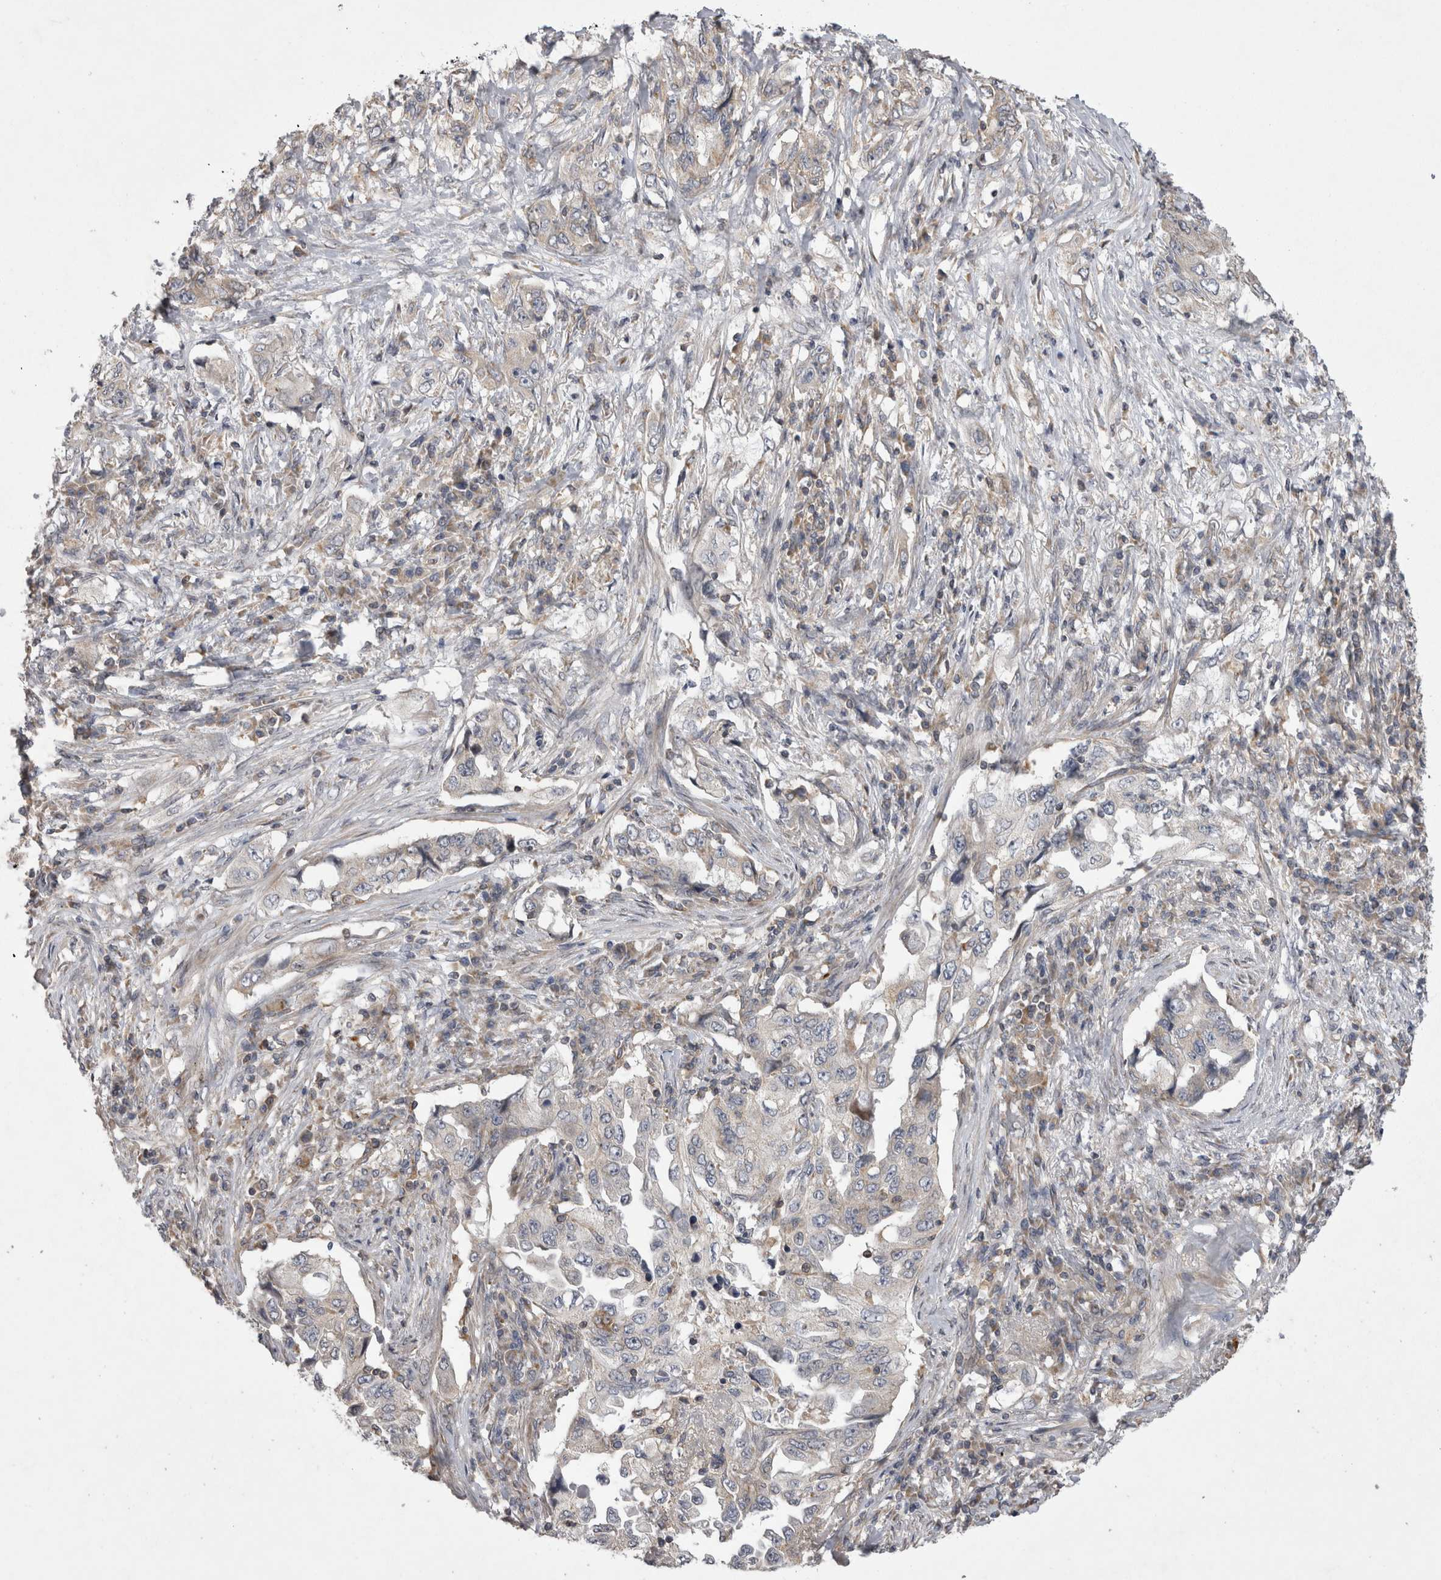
{"staining": {"intensity": "weak", "quantity": "<25%", "location": "cytoplasmic/membranous"}, "tissue": "lung cancer", "cell_type": "Tumor cells", "image_type": "cancer", "snomed": [{"axis": "morphology", "description": "Adenocarcinoma, NOS"}, {"axis": "topography", "description": "Lung"}], "caption": "The IHC photomicrograph has no significant staining in tumor cells of lung adenocarcinoma tissue. (Immunohistochemistry, brightfield microscopy, high magnification).", "gene": "TSPOAP1", "patient": {"sex": "female", "age": 51}}